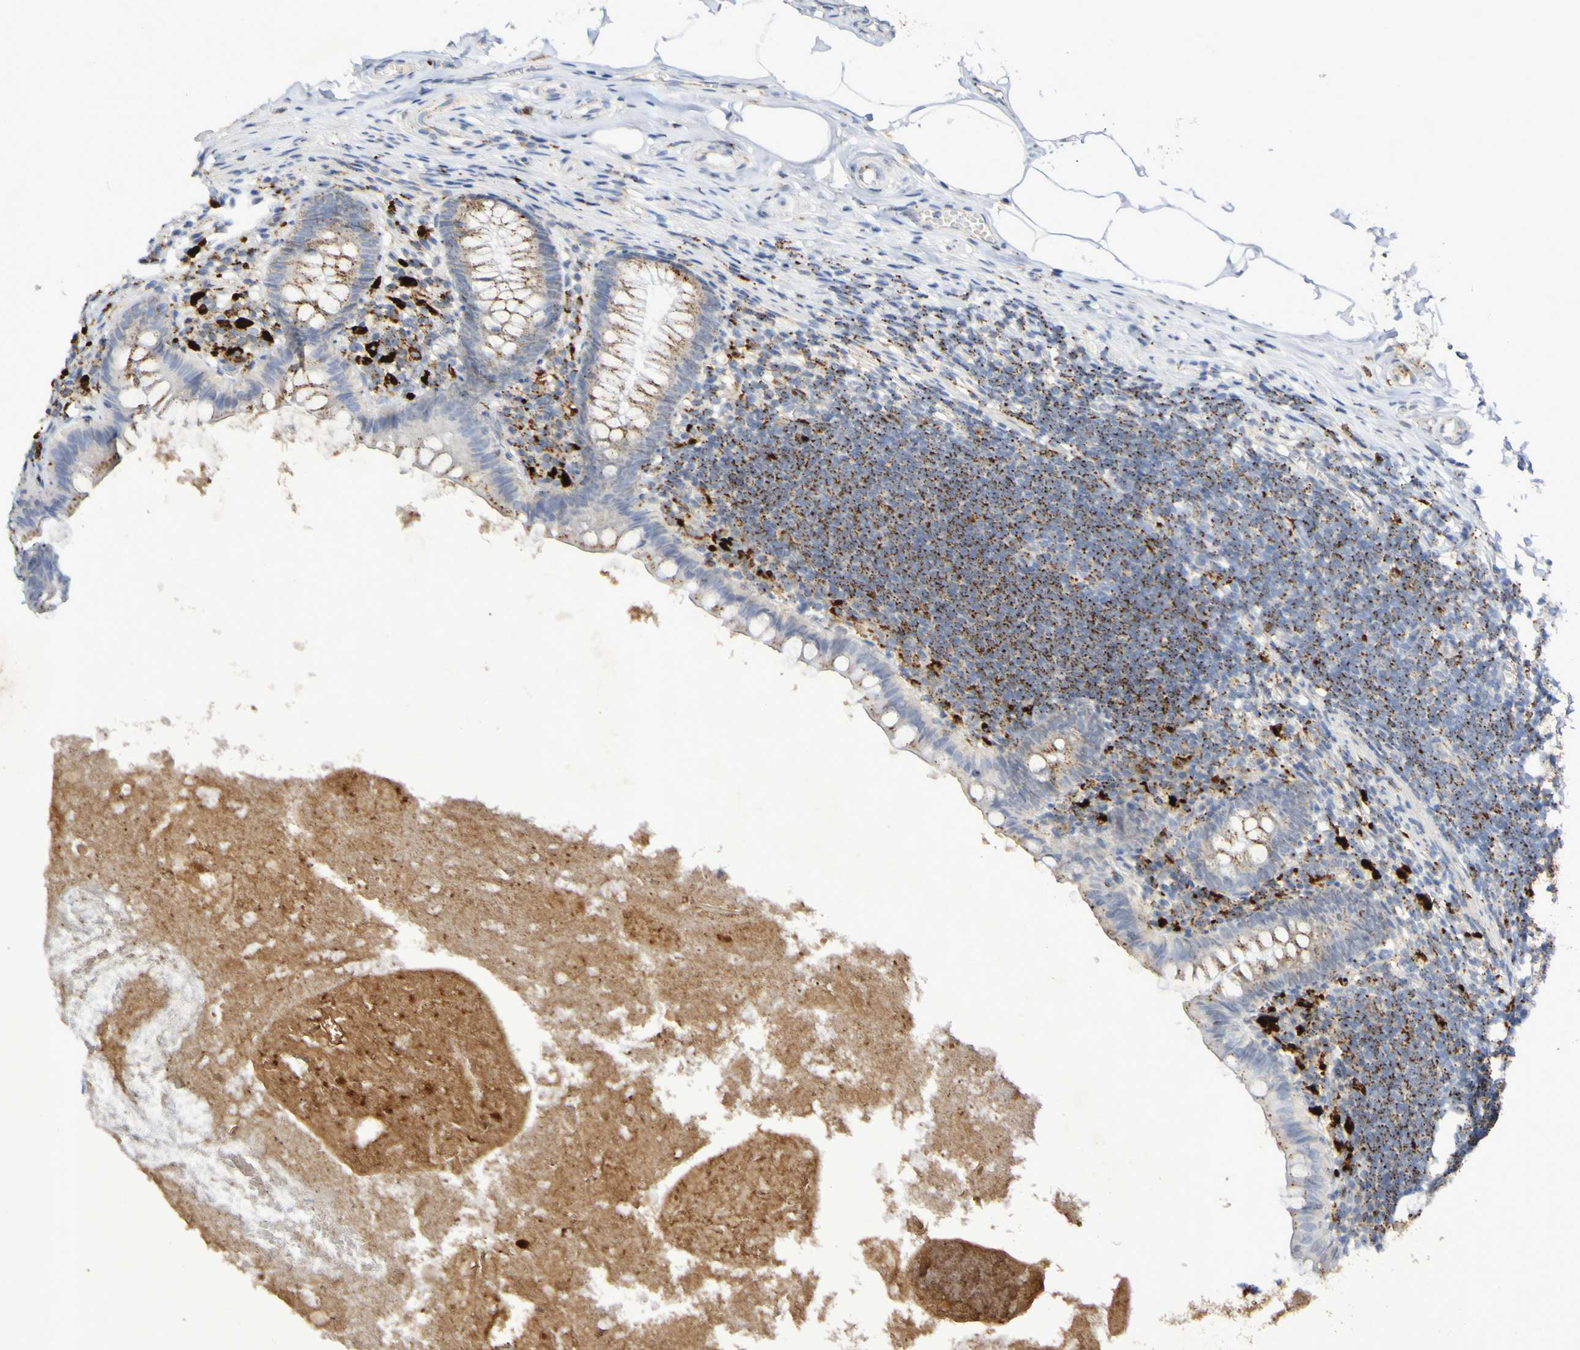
{"staining": {"intensity": "moderate", "quantity": "25%-75%", "location": "cytoplasmic/membranous"}, "tissue": "appendix", "cell_type": "Glandular cells", "image_type": "normal", "snomed": [{"axis": "morphology", "description": "Normal tissue, NOS"}, {"axis": "topography", "description": "Appendix"}], "caption": "Appendix stained with DAB (3,3'-diaminobenzidine) immunohistochemistry exhibits medium levels of moderate cytoplasmic/membranous positivity in about 25%-75% of glandular cells. The staining was performed using DAB to visualize the protein expression in brown, while the nuclei were stained in blue with hematoxylin (Magnification: 20x).", "gene": "TPH1", "patient": {"sex": "male", "age": 52}}